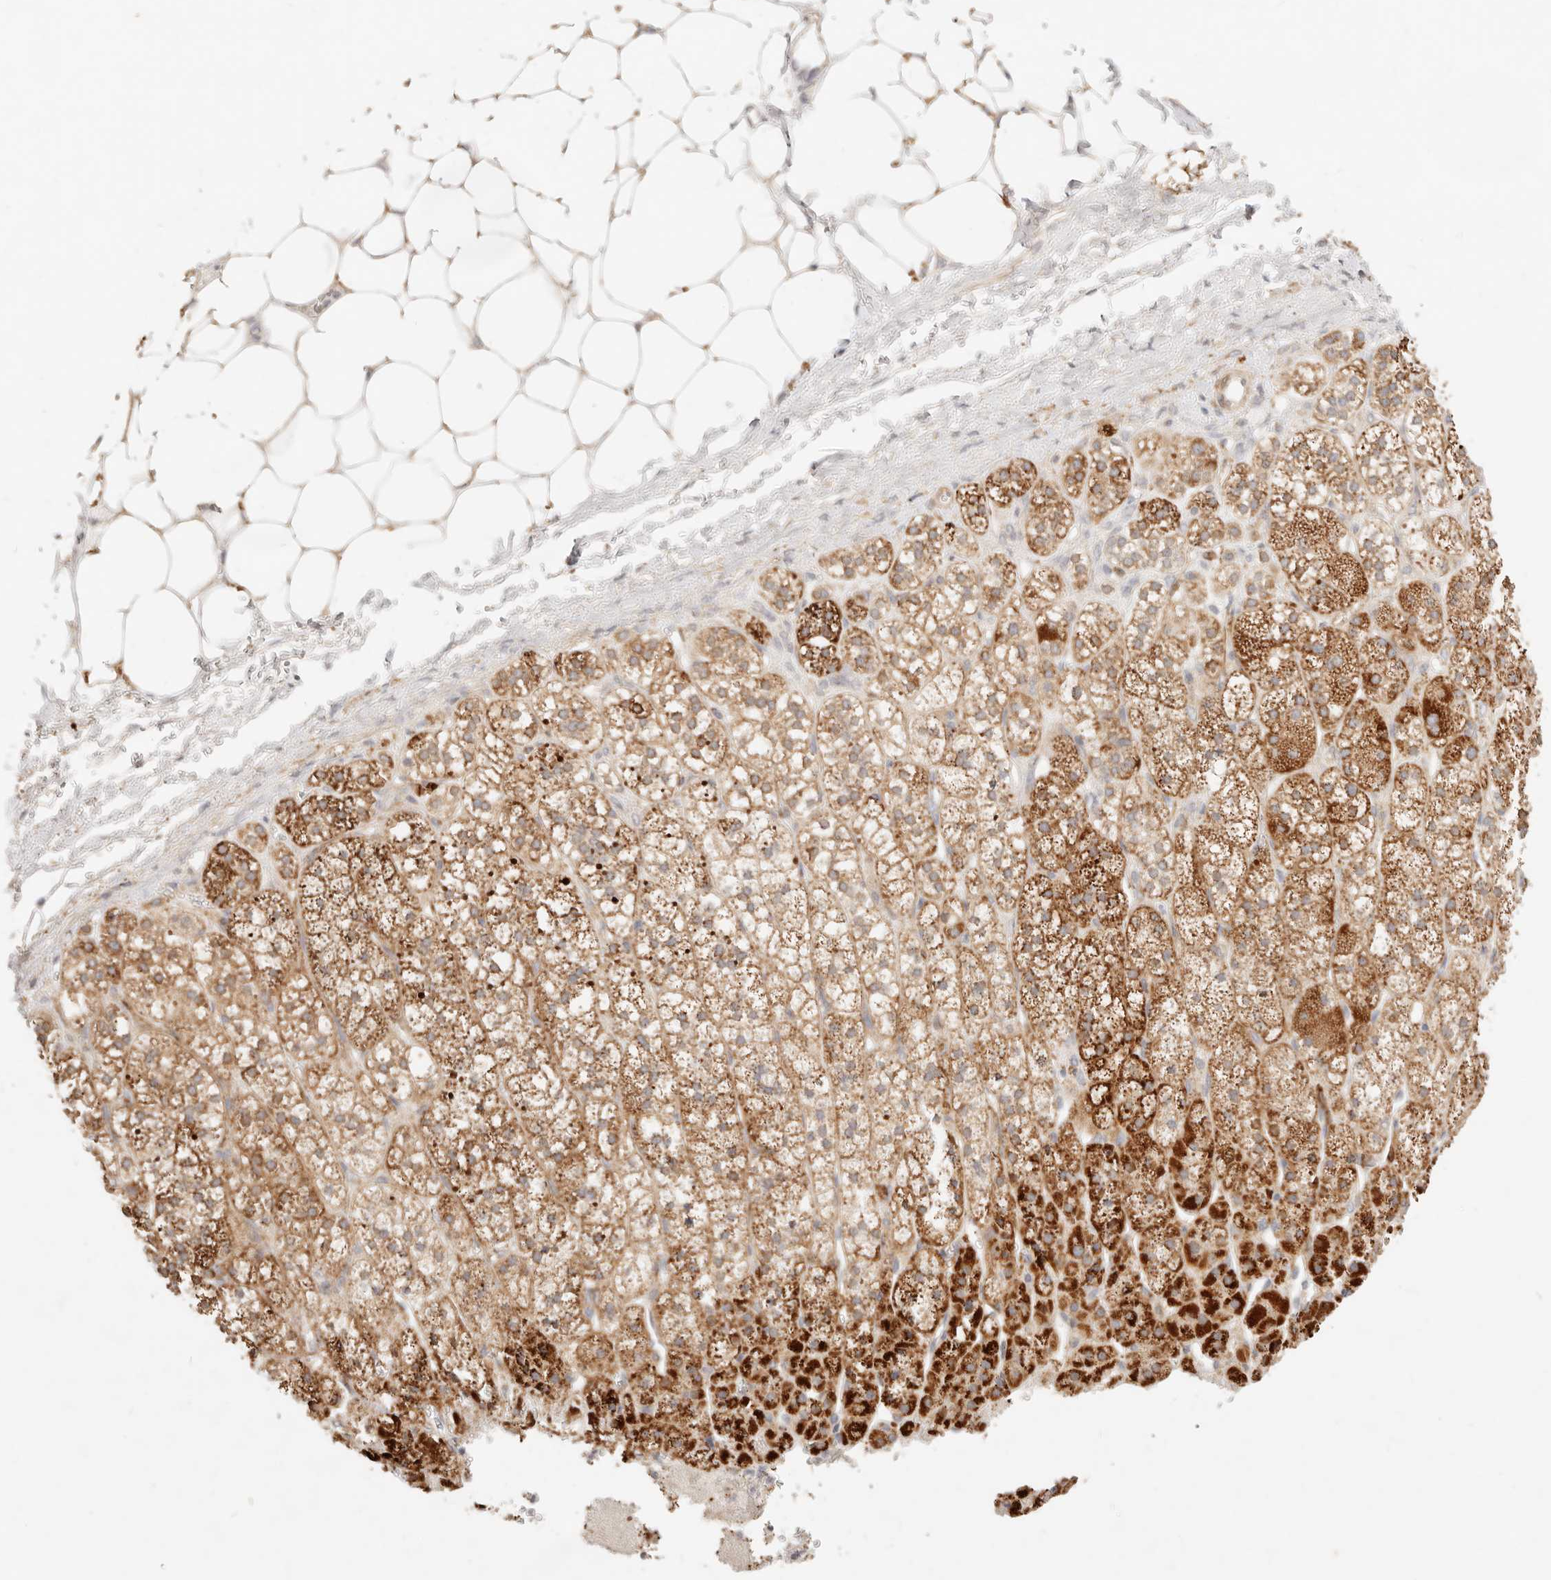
{"staining": {"intensity": "strong", "quantity": ">75%", "location": "cytoplasmic/membranous"}, "tissue": "adrenal gland", "cell_type": "Glandular cells", "image_type": "normal", "snomed": [{"axis": "morphology", "description": "Normal tissue, NOS"}, {"axis": "topography", "description": "Adrenal gland"}], "caption": "Protein analysis of benign adrenal gland demonstrates strong cytoplasmic/membranous positivity in approximately >75% of glandular cells. (brown staining indicates protein expression, while blue staining denotes nuclei).", "gene": "RUBCNL", "patient": {"sex": "male", "age": 56}}